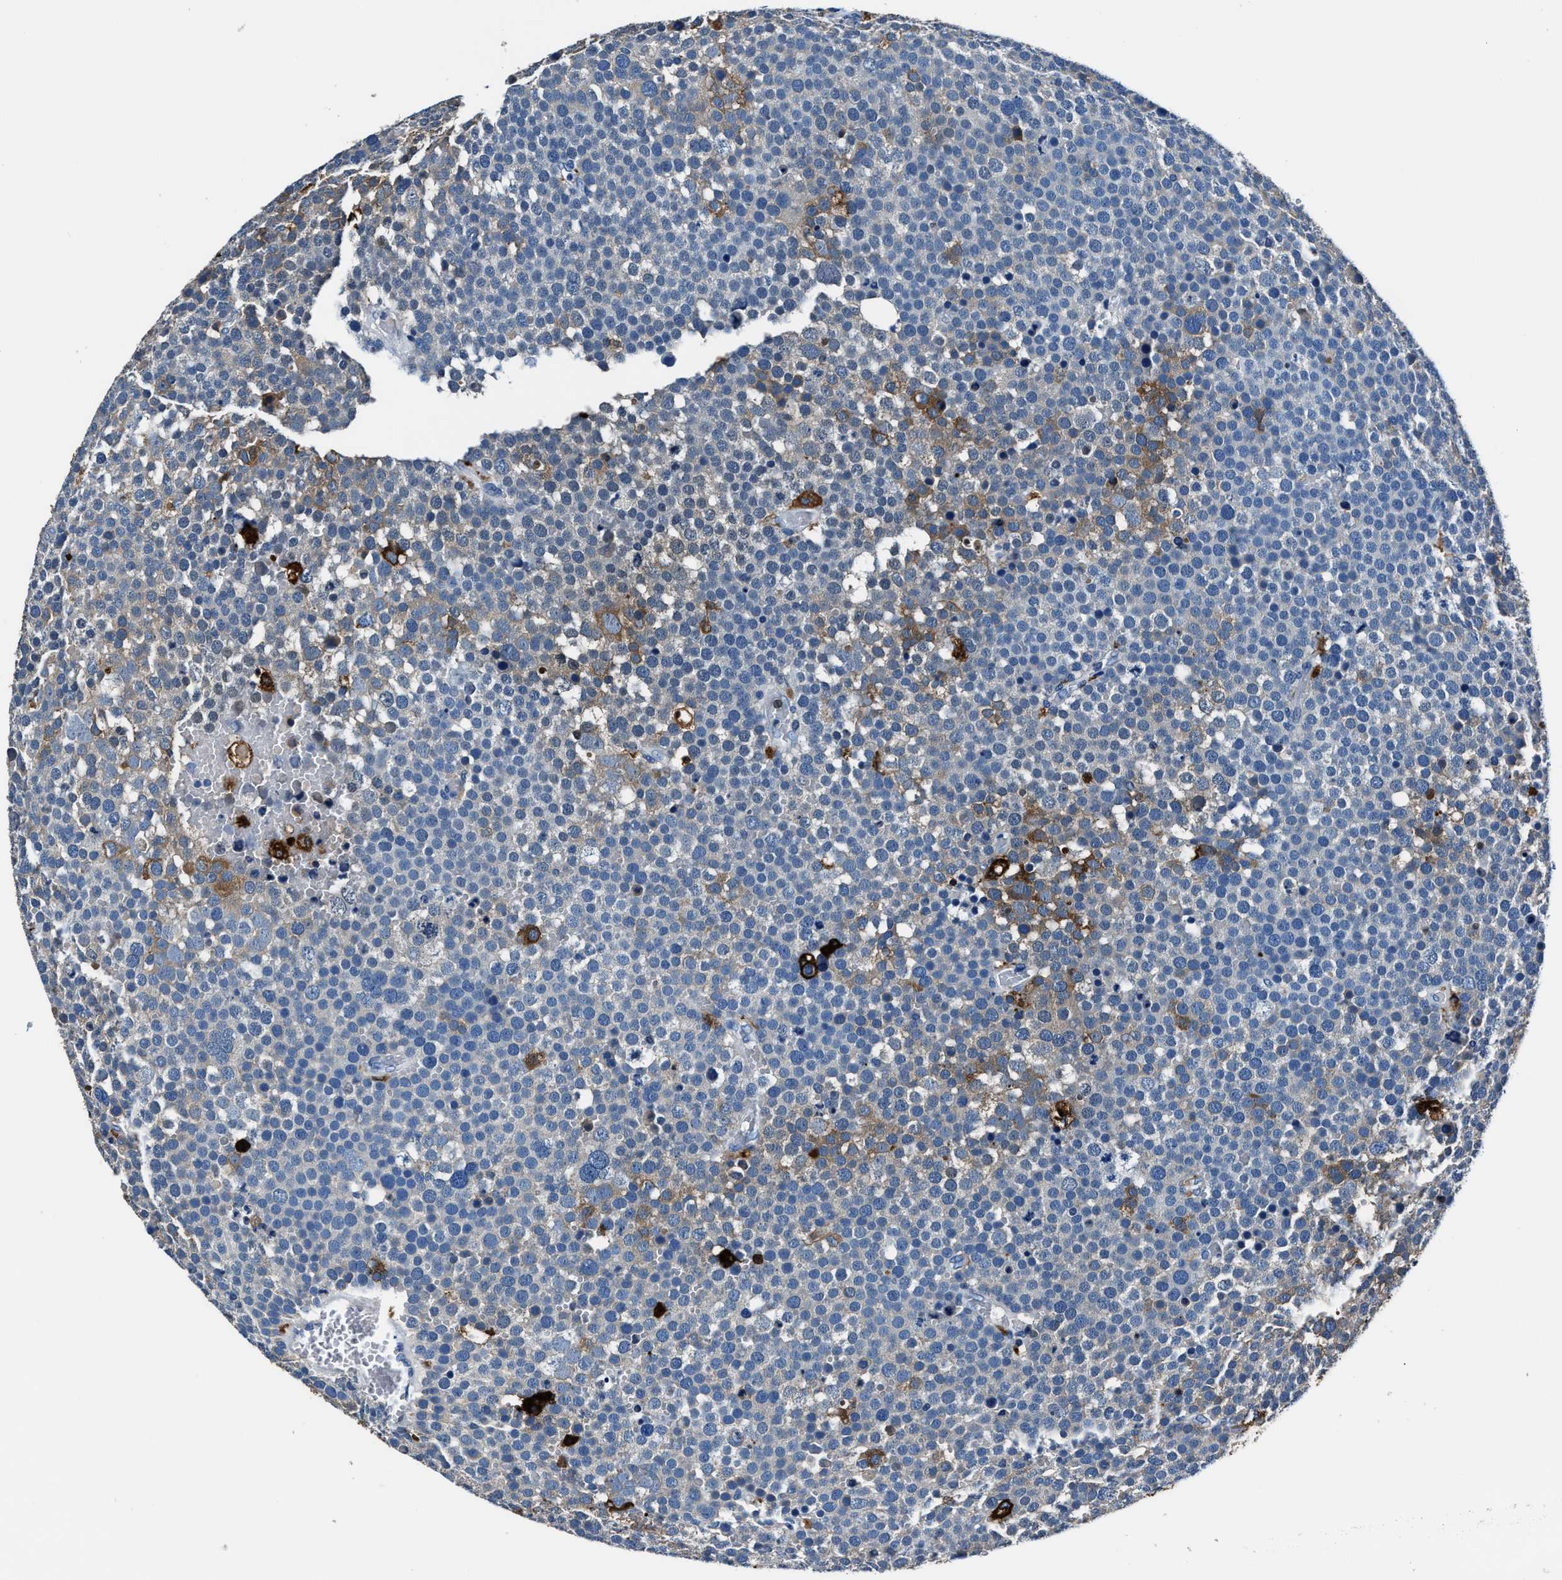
{"staining": {"intensity": "moderate", "quantity": "<25%", "location": "cytoplasmic/membranous"}, "tissue": "testis cancer", "cell_type": "Tumor cells", "image_type": "cancer", "snomed": [{"axis": "morphology", "description": "Seminoma, NOS"}, {"axis": "topography", "description": "Testis"}], "caption": "High-power microscopy captured an immunohistochemistry photomicrograph of testis cancer, revealing moderate cytoplasmic/membranous expression in about <25% of tumor cells.", "gene": "FTL", "patient": {"sex": "male", "age": 71}}